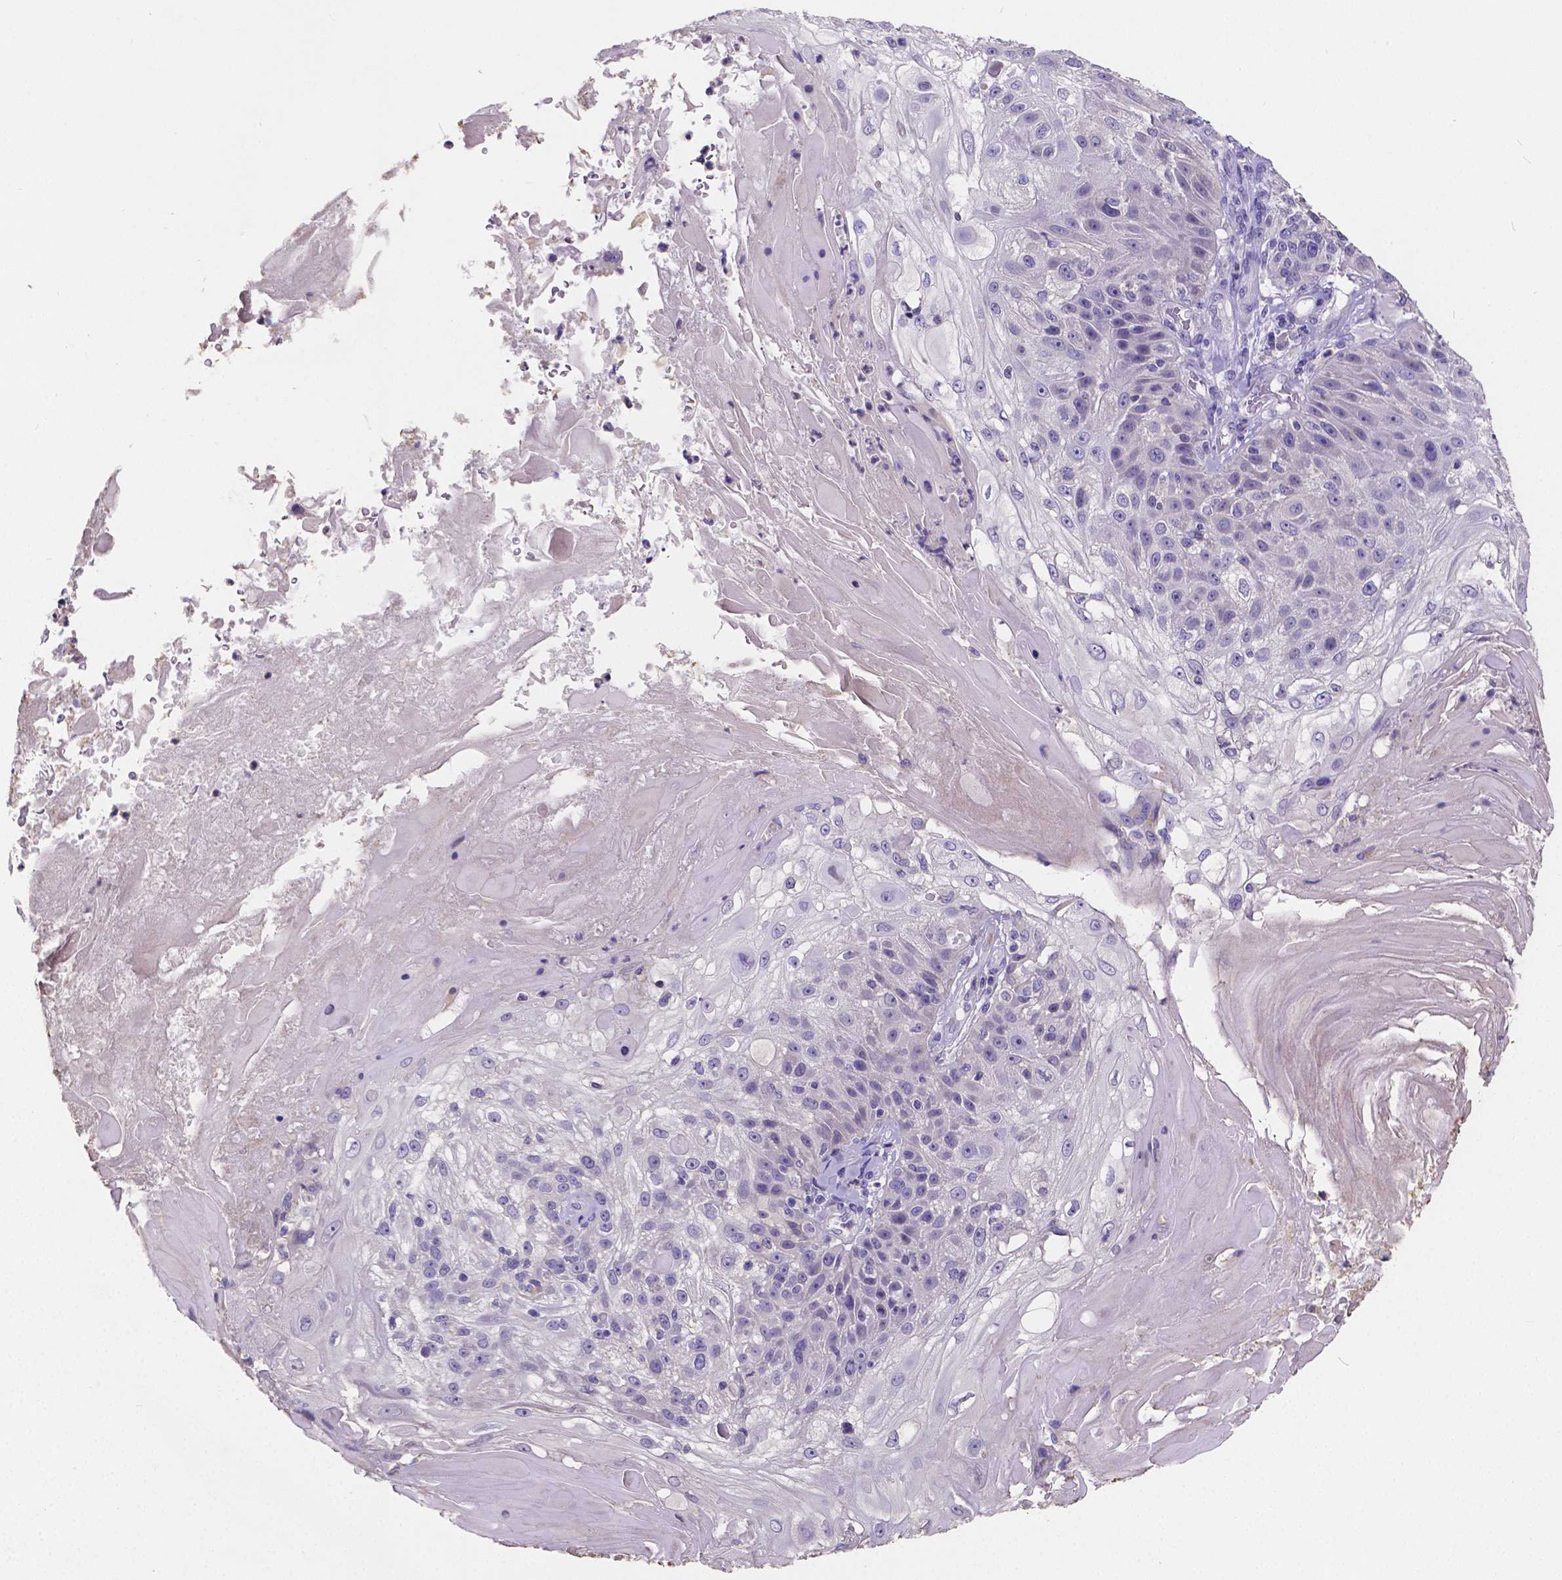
{"staining": {"intensity": "negative", "quantity": "none", "location": "none"}, "tissue": "skin cancer", "cell_type": "Tumor cells", "image_type": "cancer", "snomed": [{"axis": "morphology", "description": "Normal tissue, NOS"}, {"axis": "morphology", "description": "Squamous cell carcinoma, NOS"}, {"axis": "topography", "description": "Skin"}], "caption": "High magnification brightfield microscopy of squamous cell carcinoma (skin) stained with DAB (3,3'-diaminobenzidine) (brown) and counterstained with hematoxylin (blue): tumor cells show no significant staining.", "gene": "ATP6V1D", "patient": {"sex": "female", "age": 83}}